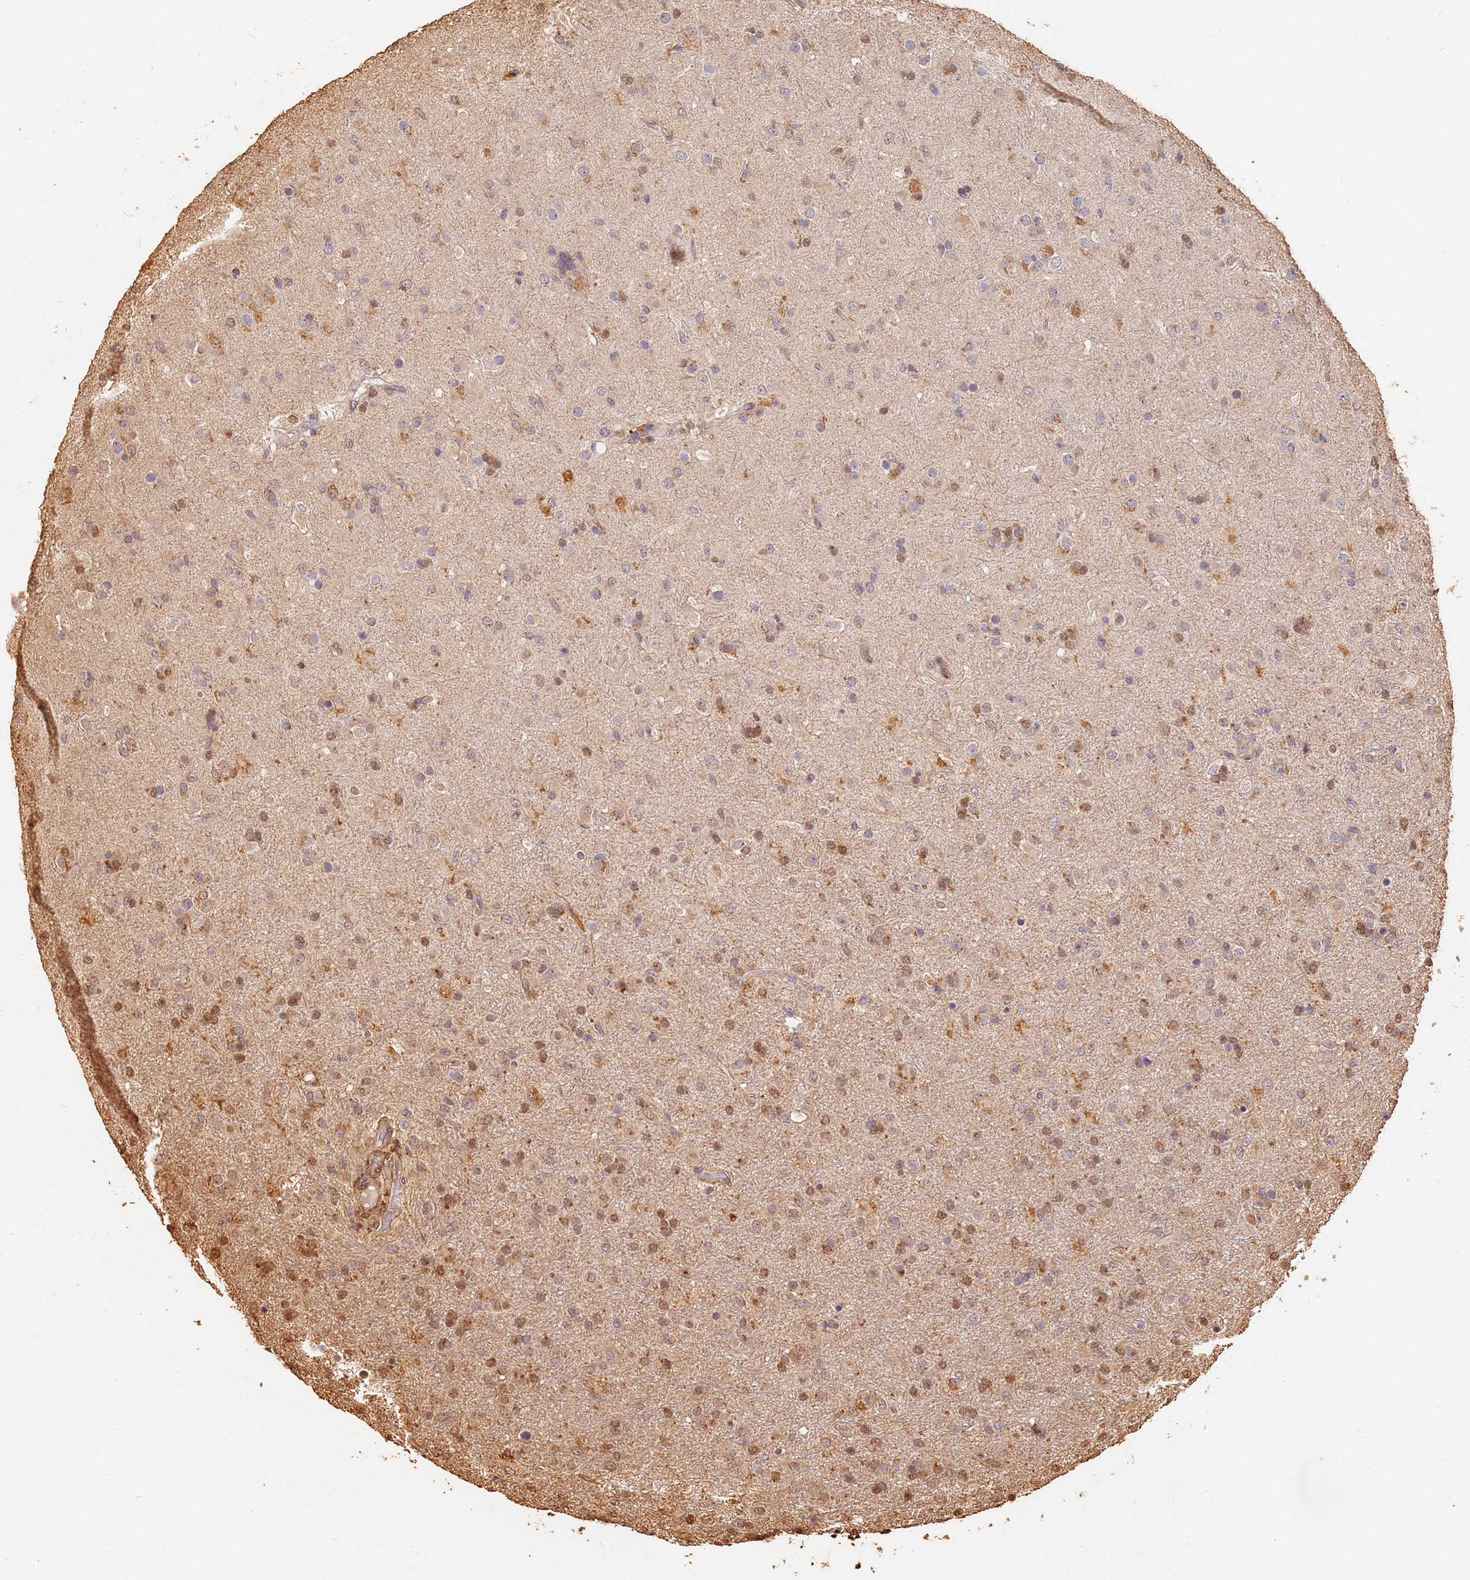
{"staining": {"intensity": "moderate", "quantity": "<25%", "location": "cytoplasmic/membranous,nuclear"}, "tissue": "glioma", "cell_type": "Tumor cells", "image_type": "cancer", "snomed": [{"axis": "morphology", "description": "Glioma, malignant, Low grade"}, {"axis": "topography", "description": "Brain"}], "caption": "Tumor cells show moderate cytoplasmic/membranous and nuclear expression in approximately <25% of cells in glioma.", "gene": "JAK2", "patient": {"sex": "male", "age": 65}}